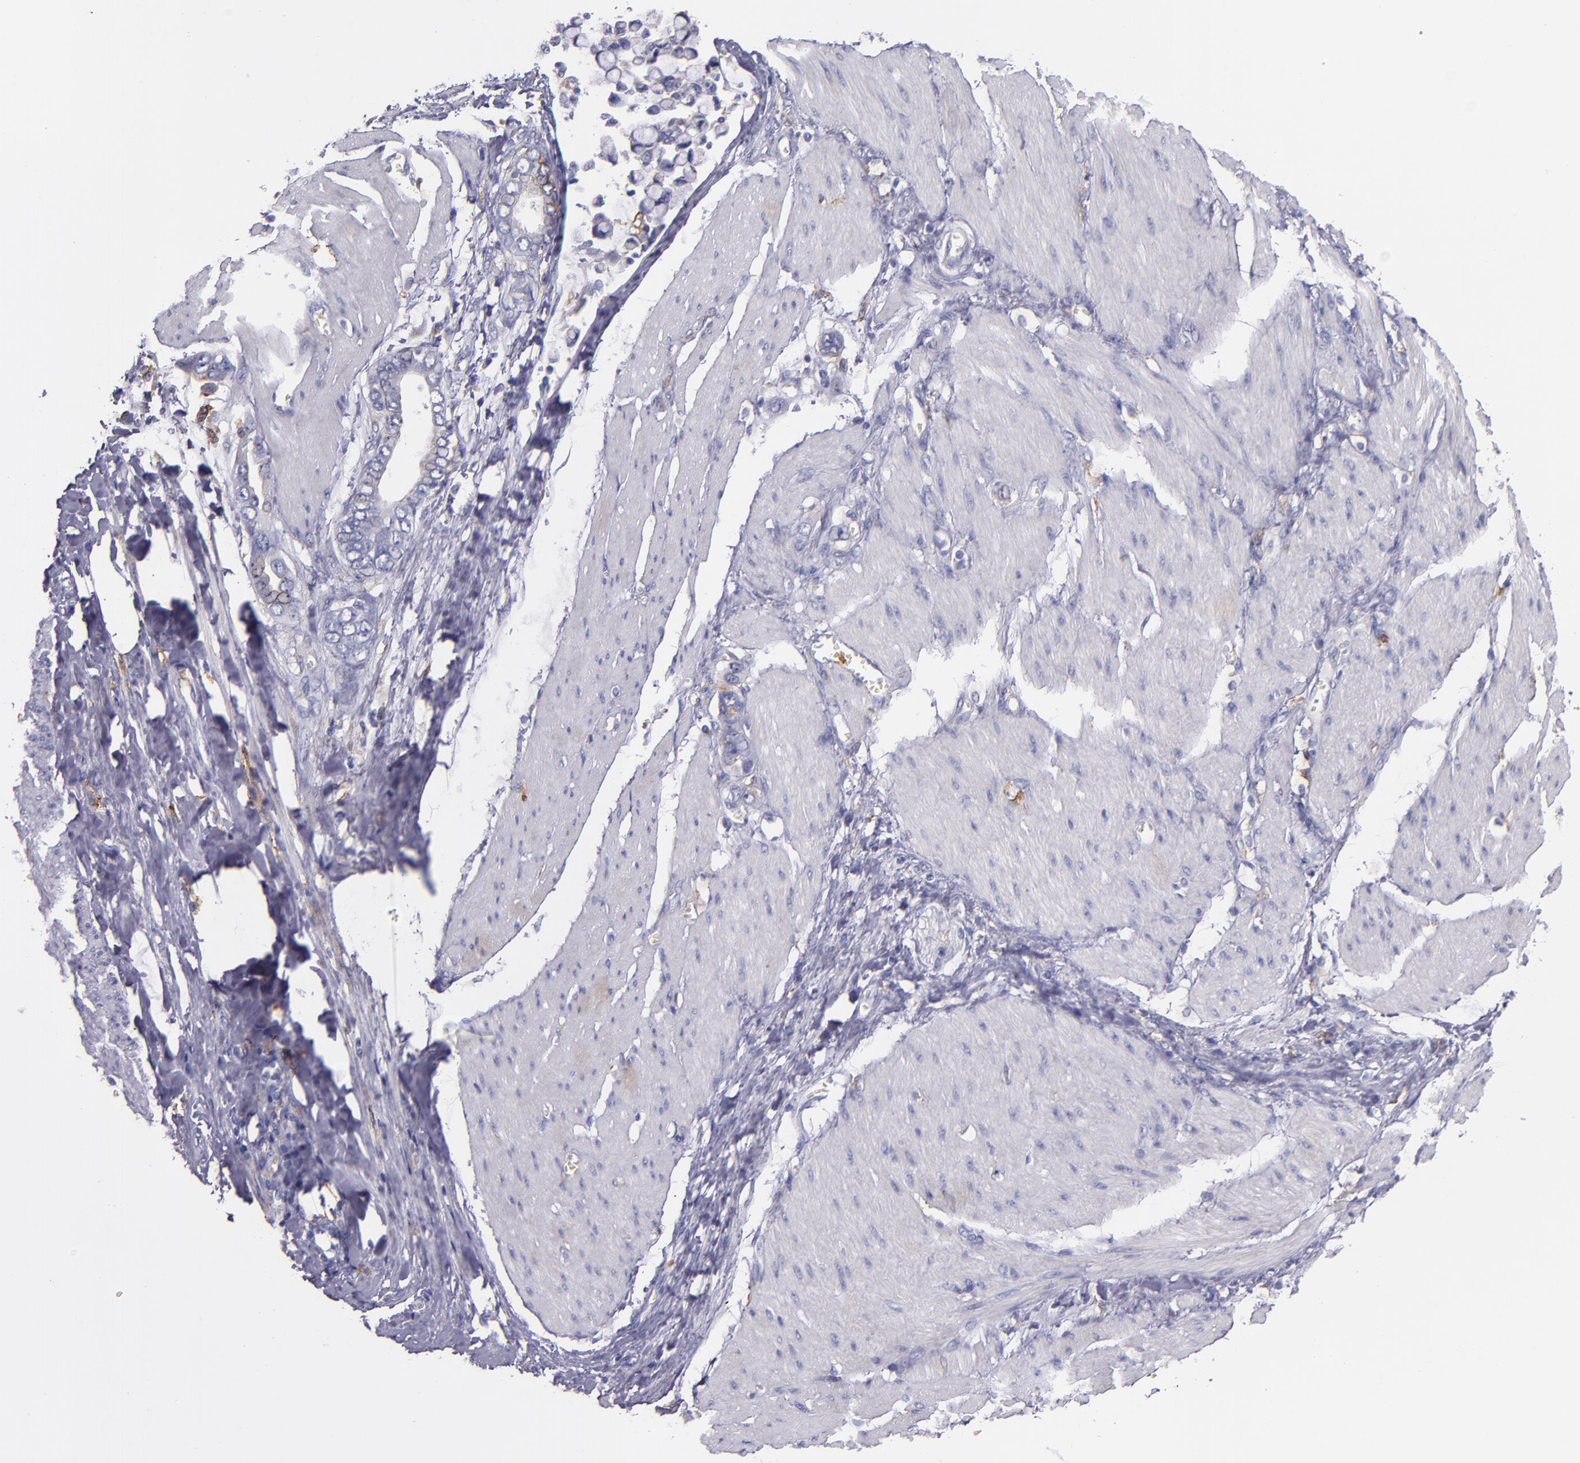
{"staining": {"intensity": "negative", "quantity": "none", "location": "none"}, "tissue": "stomach cancer", "cell_type": "Tumor cells", "image_type": "cancer", "snomed": [{"axis": "morphology", "description": "Adenocarcinoma, NOS"}, {"axis": "topography", "description": "Stomach"}], "caption": "This is a micrograph of immunohistochemistry (IHC) staining of adenocarcinoma (stomach), which shows no staining in tumor cells.", "gene": "C5AR1", "patient": {"sex": "male", "age": 78}}